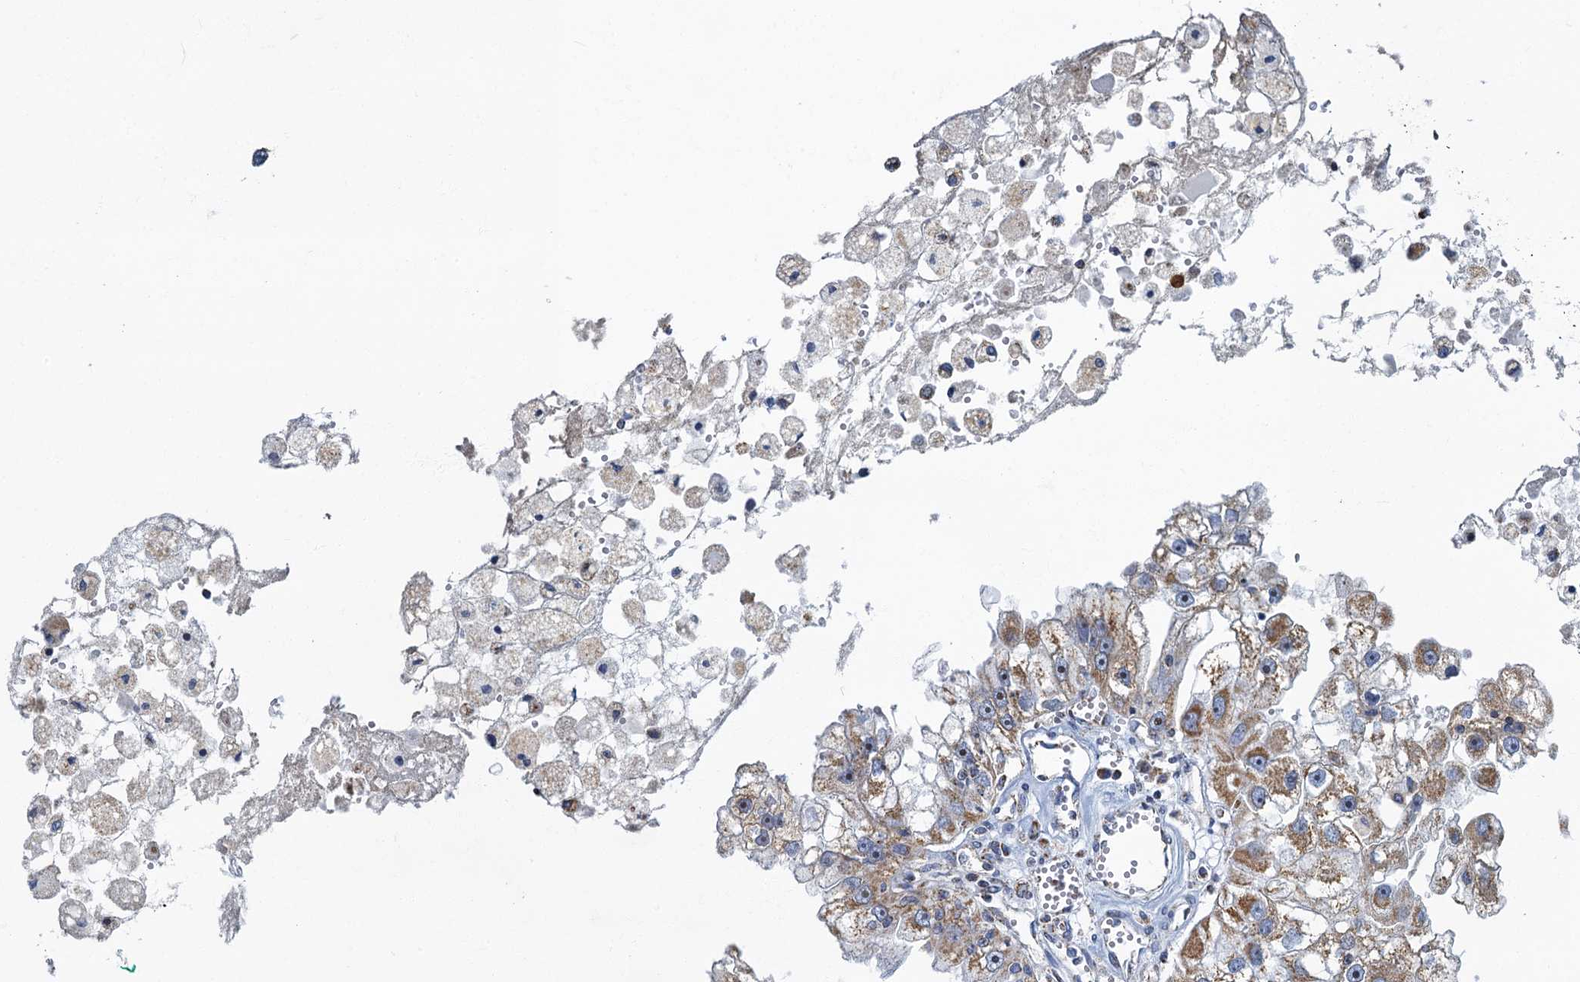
{"staining": {"intensity": "moderate", "quantity": ">75%", "location": "cytoplasmic/membranous"}, "tissue": "renal cancer", "cell_type": "Tumor cells", "image_type": "cancer", "snomed": [{"axis": "morphology", "description": "Adenocarcinoma, NOS"}, {"axis": "topography", "description": "Kidney"}], "caption": "Tumor cells exhibit medium levels of moderate cytoplasmic/membranous expression in about >75% of cells in renal adenocarcinoma.", "gene": "RAD9B", "patient": {"sex": "male", "age": 63}}